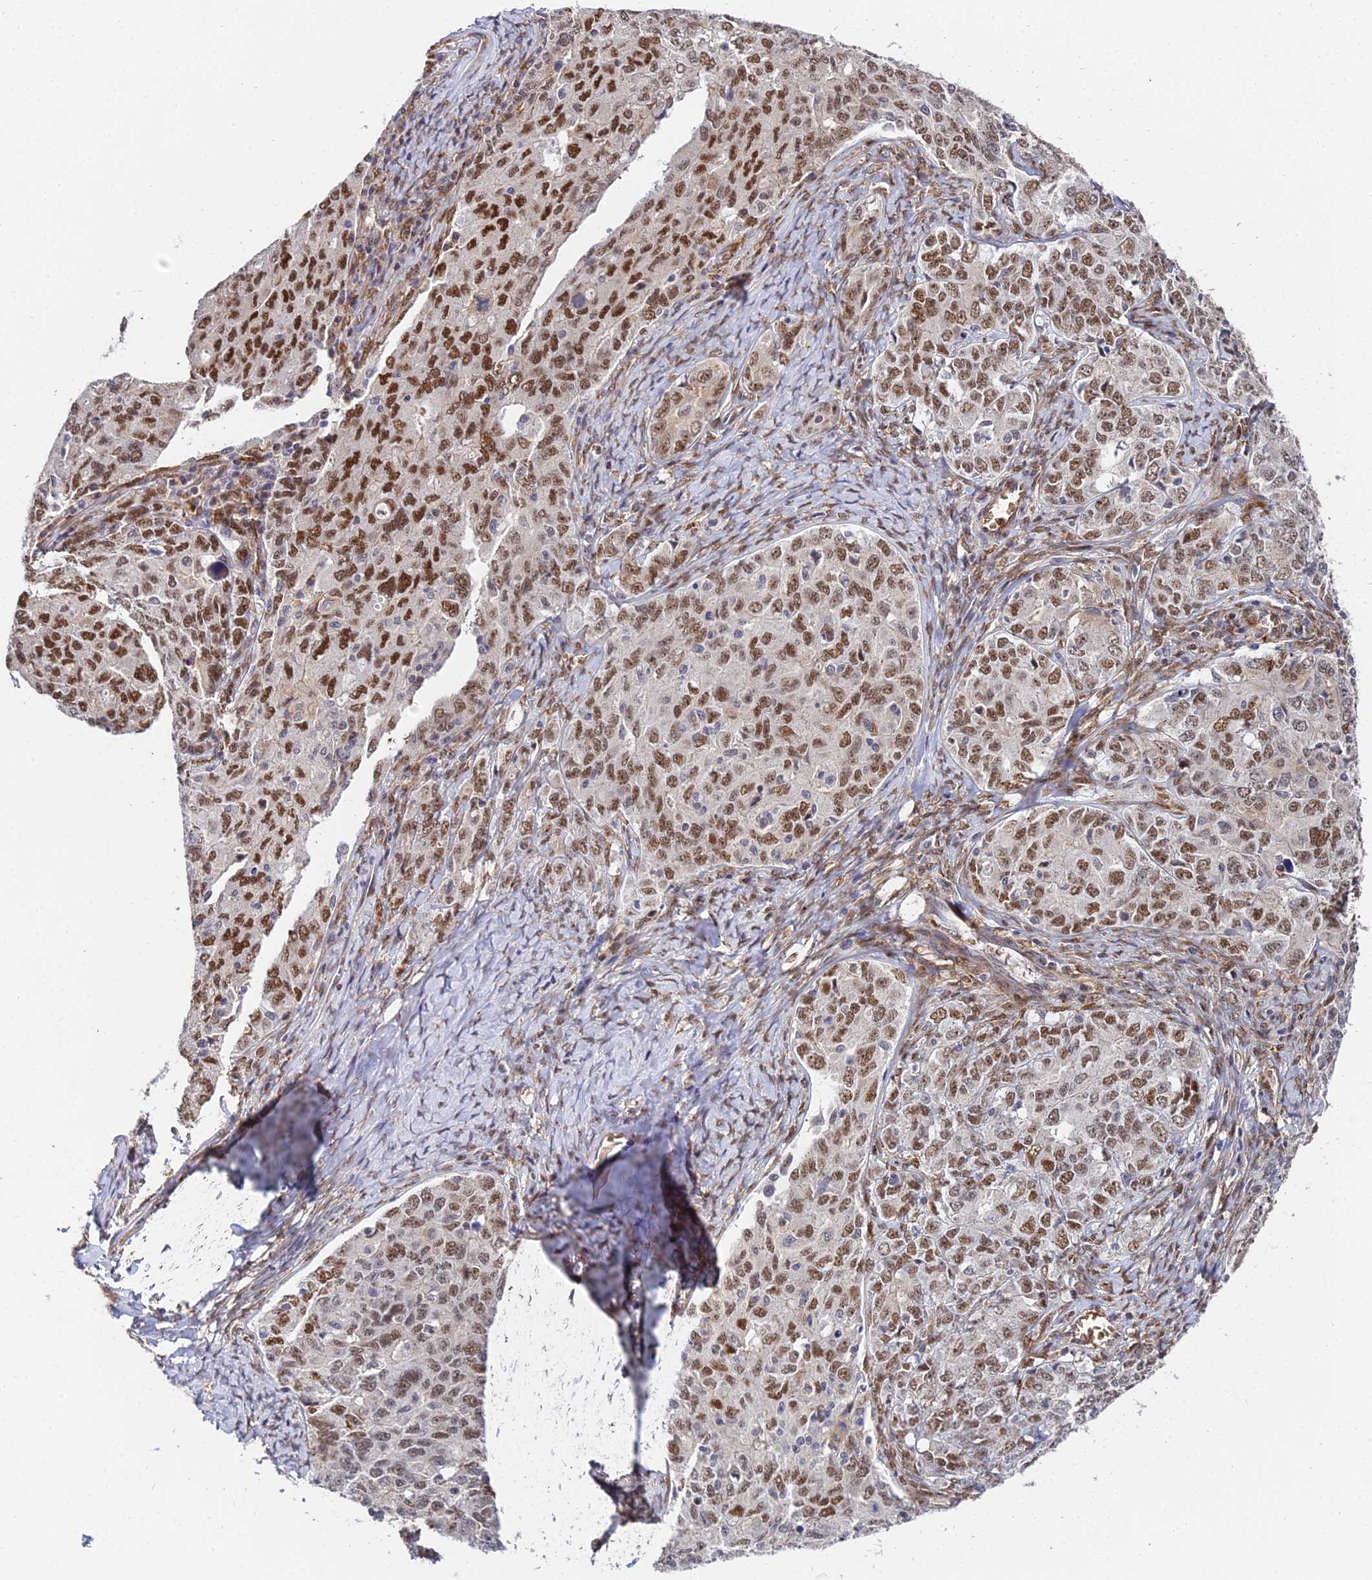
{"staining": {"intensity": "strong", "quantity": ">75%", "location": "nuclear"}, "tissue": "ovarian cancer", "cell_type": "Tumor cells", "image_type": "cancer", "snomed": [{"axis": "morphology", "description": "Carcinoma, endometroid"}, {"axis": "topography", "description": "Ovary"}], "caption": "Human ovarian cancer stained with a protein marker exhibits strong staining in tumor cells.", "gene": "BCL9", "patient": {"sex": "female", "age": 62}}